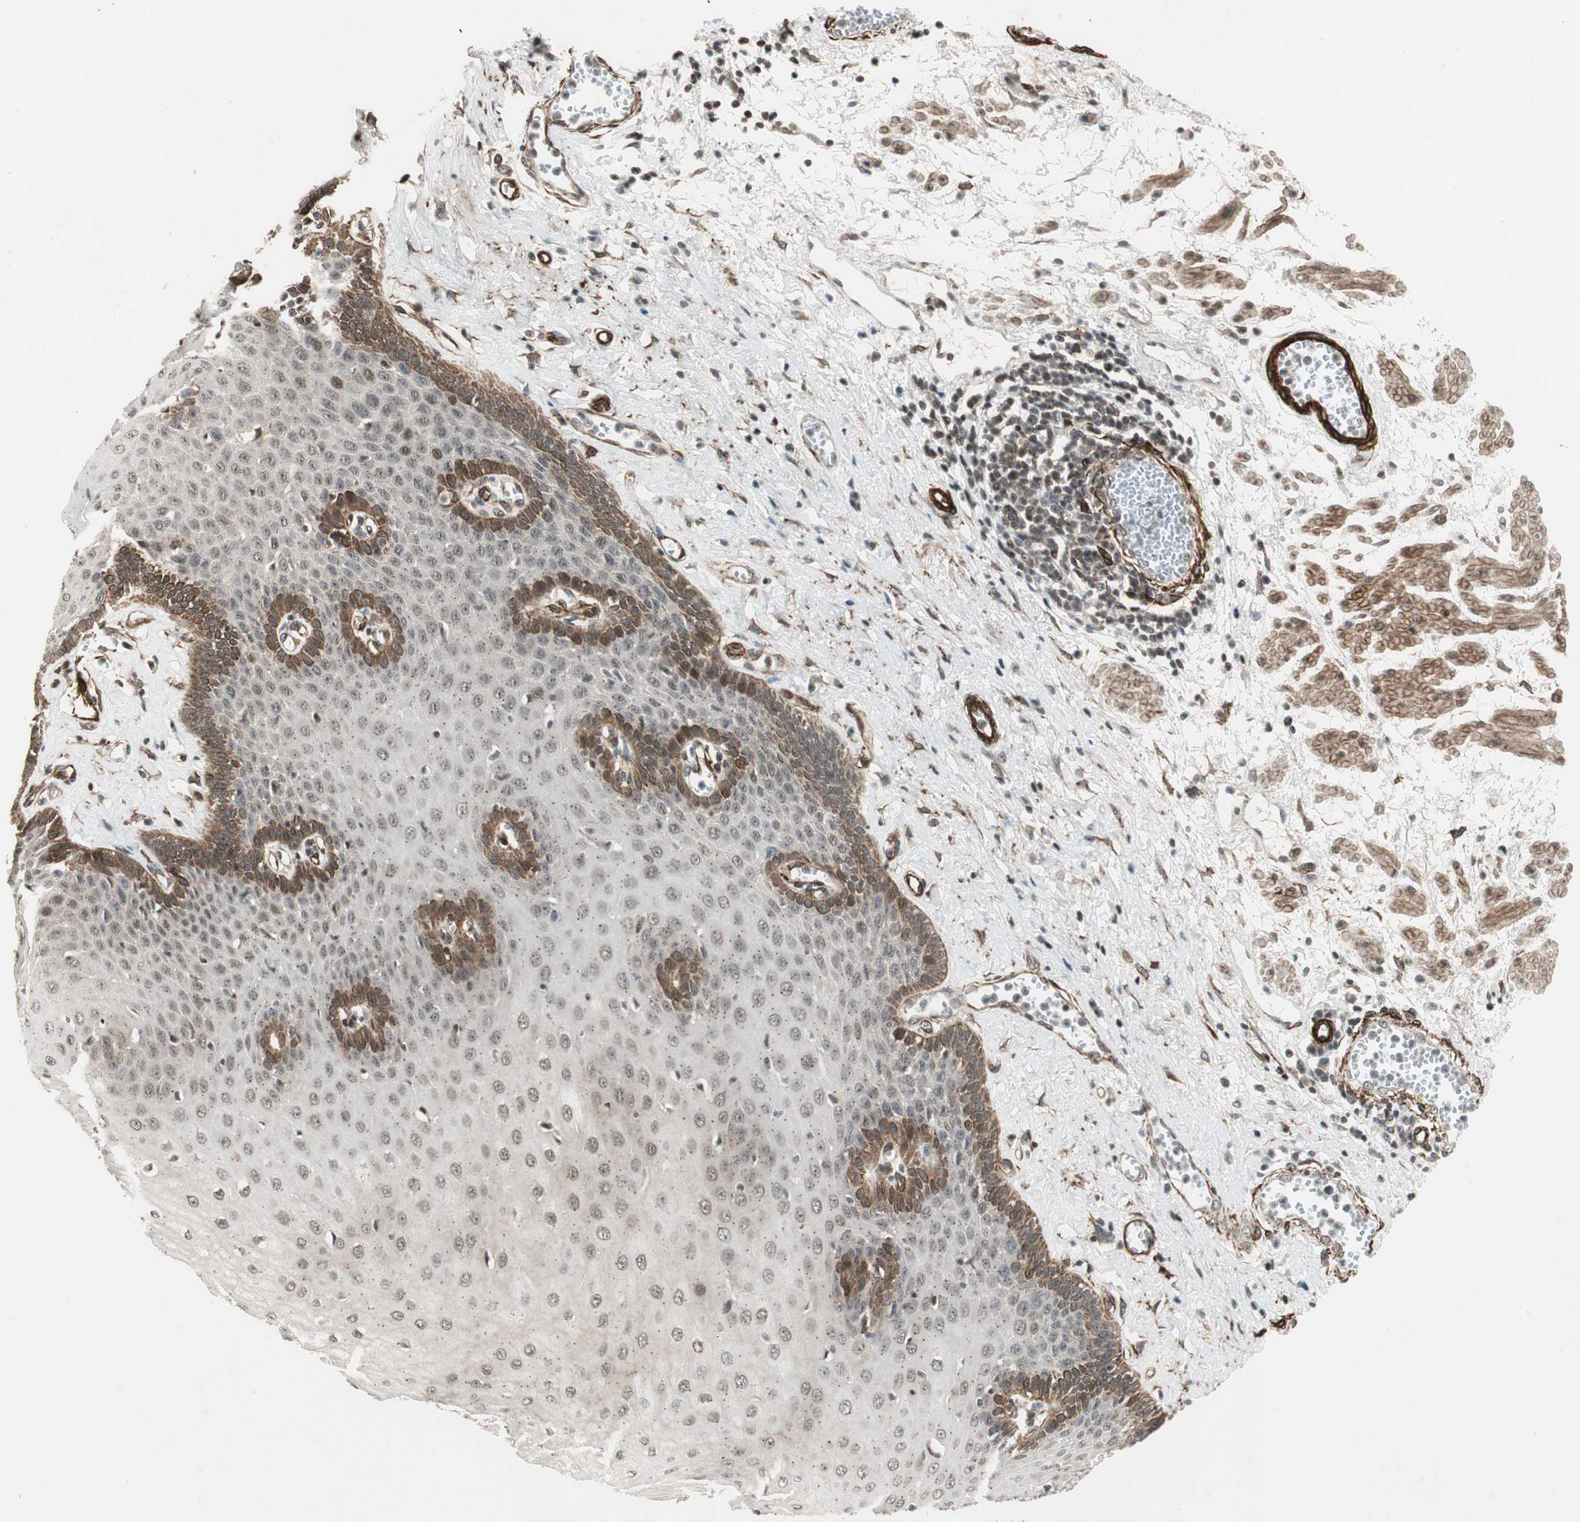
{"staining": {"intensity": "moderate", "quantity": "25%-75%", "location": "cytoplasmic/membranous,nuclear"}, "tissue": "esophagus", "cell_type": "Squamous epithelial cells", "image_type": "normal", "snomed": [{"axis": "morphology", "description": "Normal tissue, NOS"}, {"axis": "morphology", "description": "Squamous cell carcinoma, NOS"}, {"axis": "topography", "description": "Esophagus"}], "caption": "Unremarkable esophagus reveals moderate cytoplasmic/membranous,nuclear expression in about 25%-75% of squamous epithelial cells The protein of interest is stained brown, and the nuclei are stained in blue (DAB (3,3'-diaminobenzidine) IHC with brightfield microscopy, high magnification)..", "gene": "CDK19", "patient": {"sex": "male", "age": 65}}